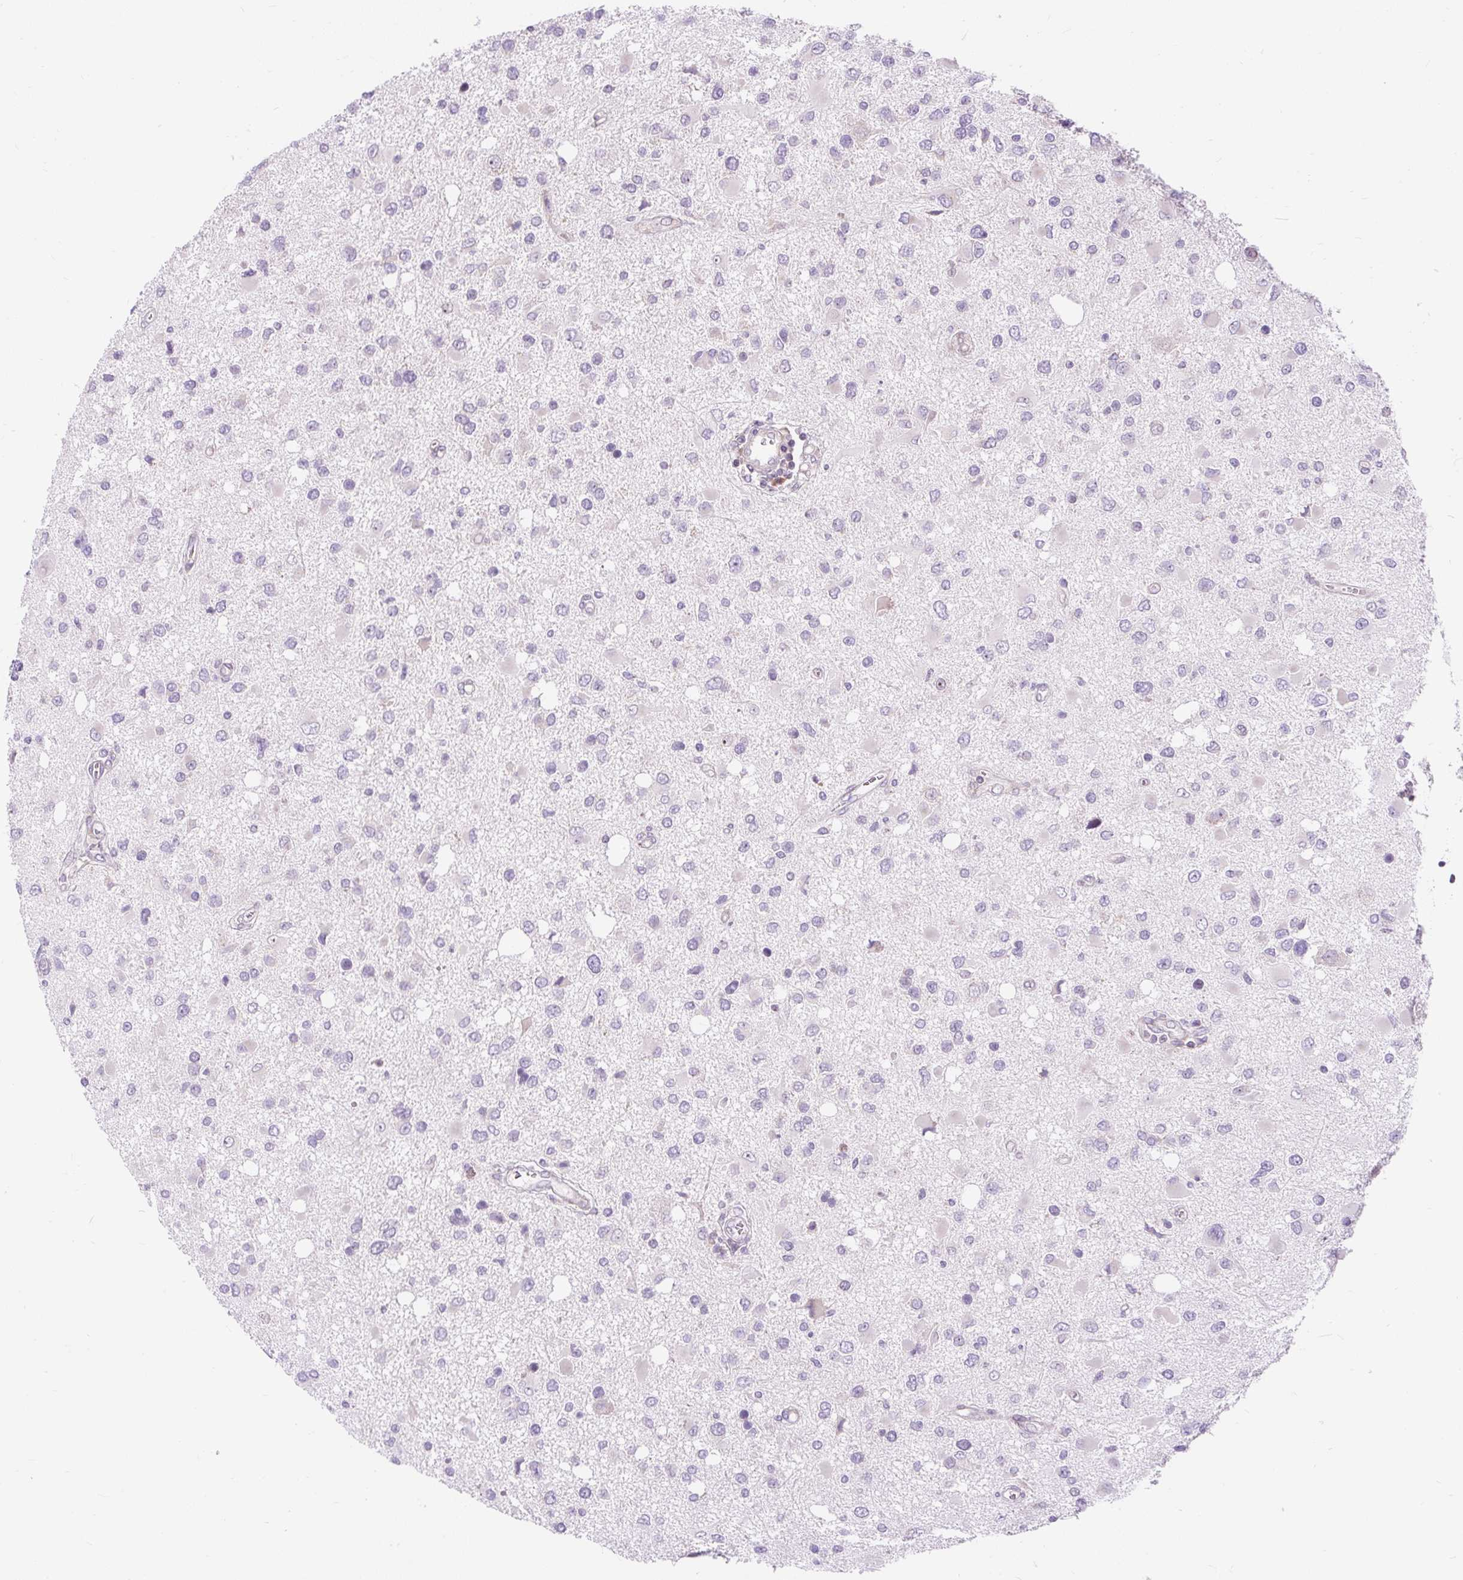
{"staining": {"intensity": "negative", "quantity": "none", "location": "none"}, "tissue": "glioma", "cell_type": "Tumor cells", "image_type": "cancer", "snomed": [{"axis": "morphology", "description": "Glioma, malignant, High grade"}, {"axis": "topography", "description": "Brain"}], "caption": "DAB immunohistochemical staining of human glioma exhibits no significant staining in tumor cells.", "gene": "CISD3", "patient": {"sex": "male", "age": 53}}